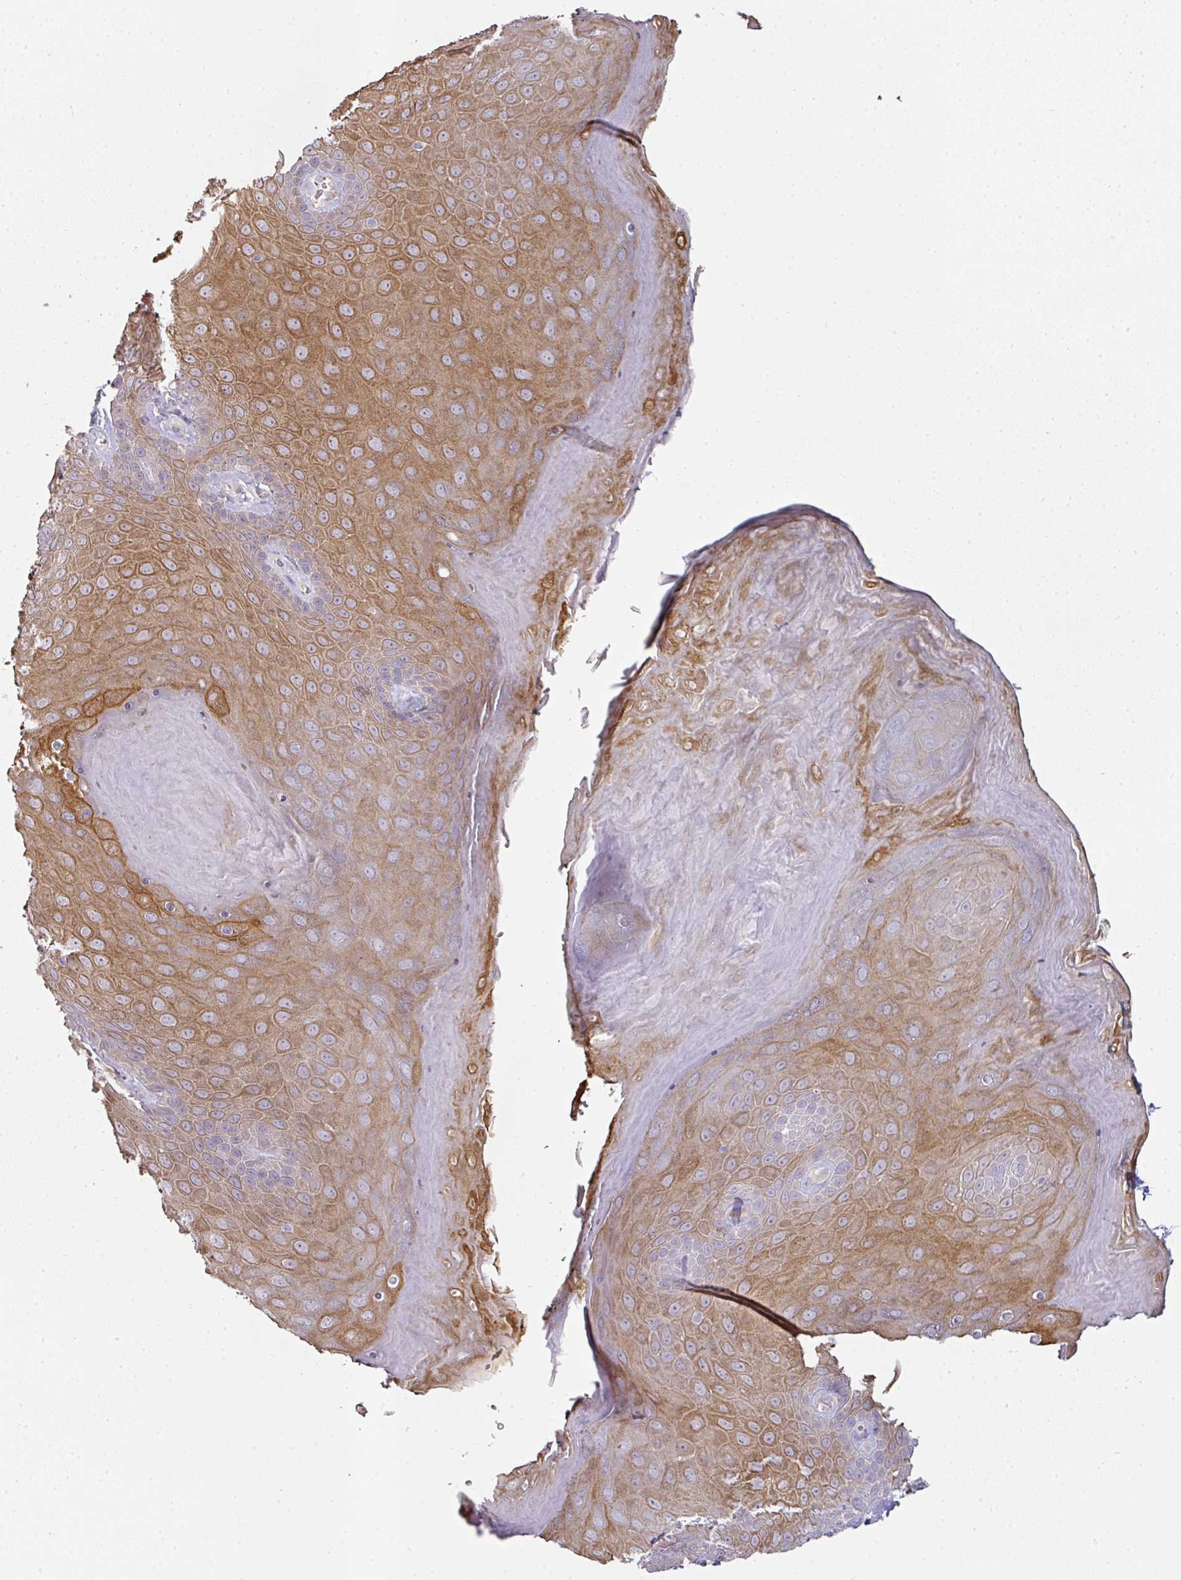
{"staining": {"intensity": "moderate", "quantity": "25%-75%", "location": "cytoplasmic/membranous"}, "tissue": "skin", "cell_type": "Epidermal cells", "image_type": "normal", "snomed": [{"axis": "morphology", "description": "Normal tissue, NOS"}, {"axis": "topography", "description": "Anal"}, {"axis": "topography", "description": "Peripheral nerve tissue"}], "caption": "A brown stain shows moderate cytoplasmic/membranous positivity of a protein in epidermal cells of benign skin.", "gene": "FHAD1", "patient": {"sex": "male", "age": 53}}